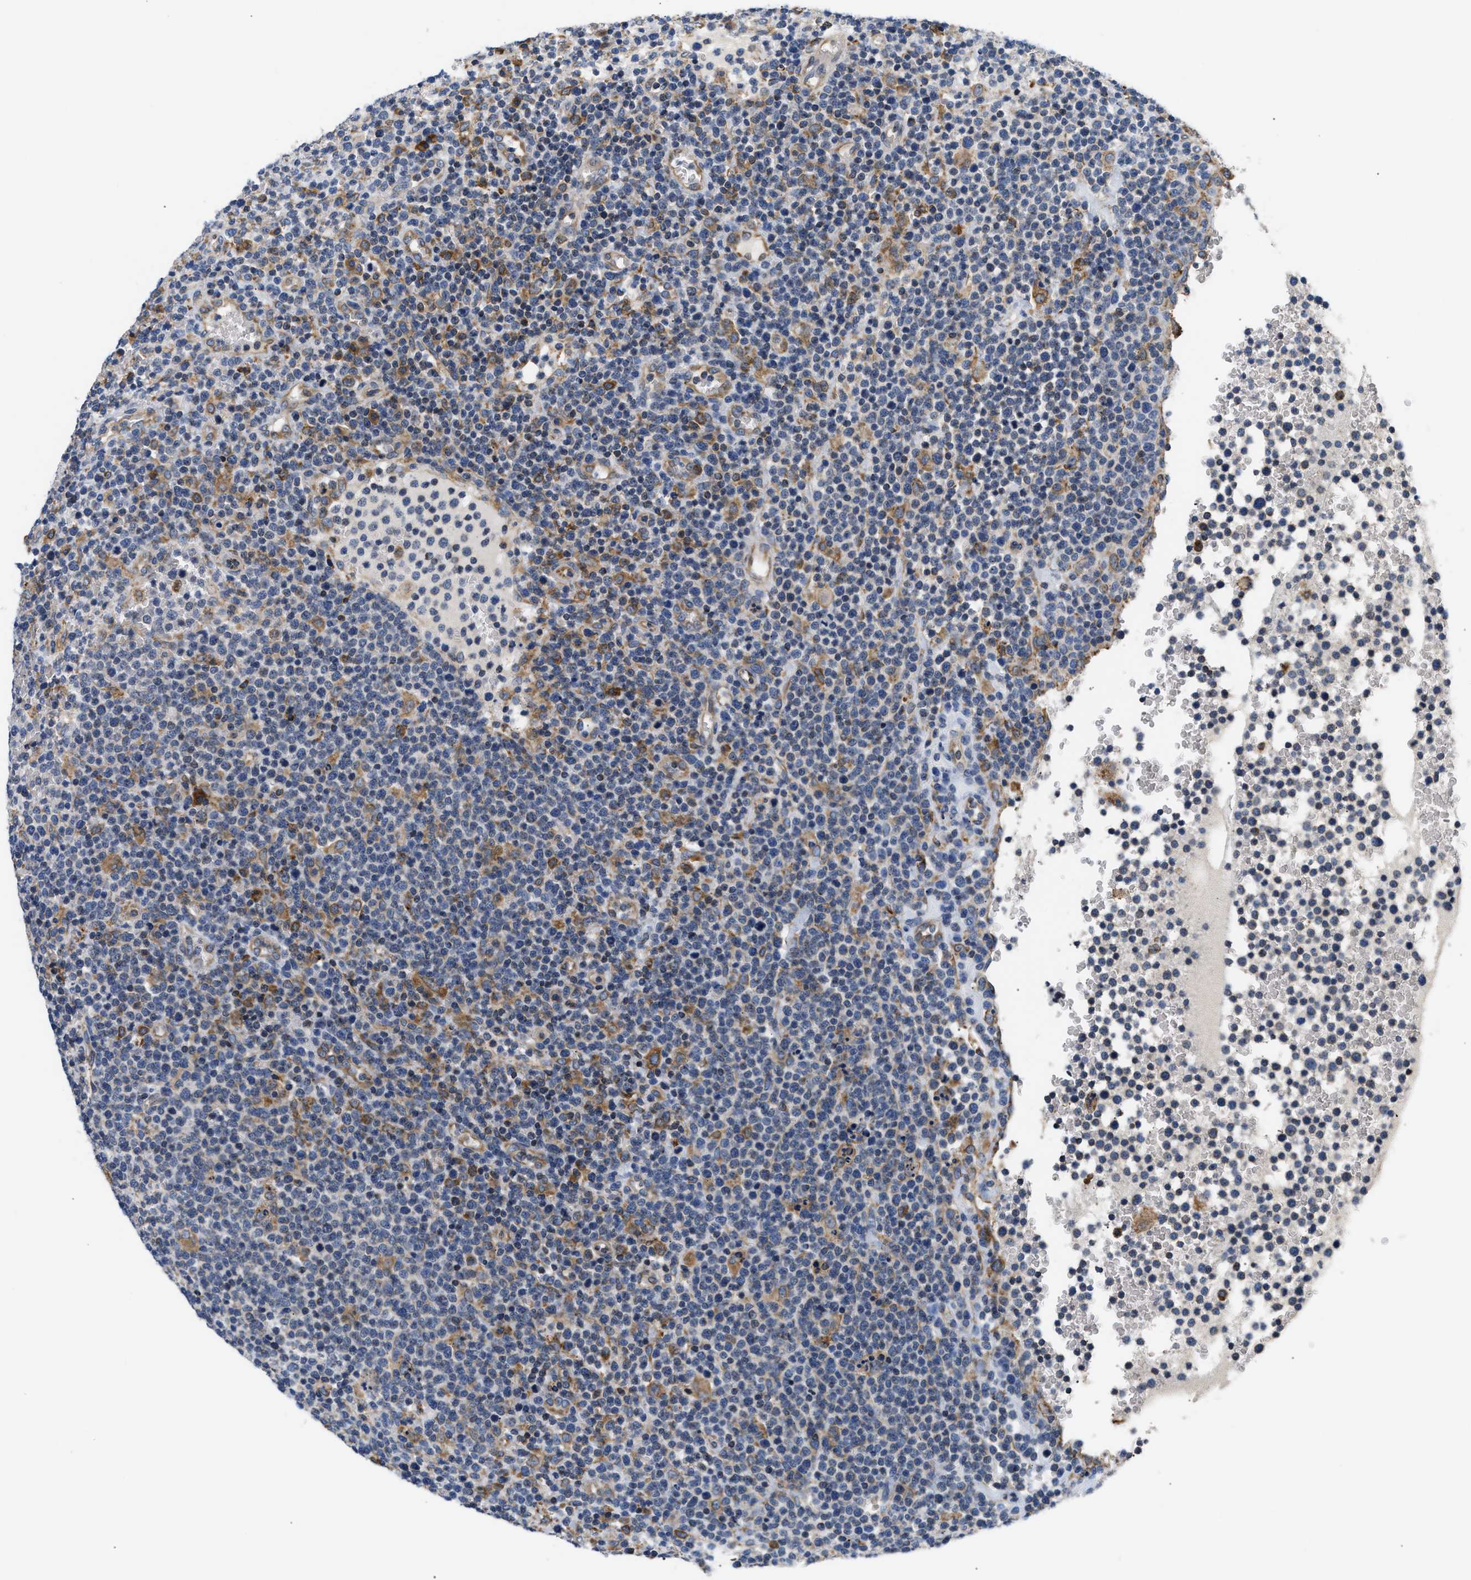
{"staining": {"intensity": "moderate", "quantity": "<25%", "location": "cytoplasmic/membranous"}, "tissue": "lymphoma", "cell_type": "Tumor cells", "image_type": "cancer", "snomed": [{"axis": "morphology", "description": "Malignant lymphoma, non-Hodgkin's type, High grade"}, {"axis": "topography", "description": "Lymph node"}], "caption": "Lymphoma was stained to show a protein in brown. There is low levels of moderate cytoplasmic/membranous positivity in about <25% of tumor cells. Using DAB (3,3'-diaminobenzidine) (brown) and hematoxylin (blue) stains, captured at high magnification using brightfield microscopy.", "gene": "HDHD3", "patient": {"sex": "male", "age": 61}}